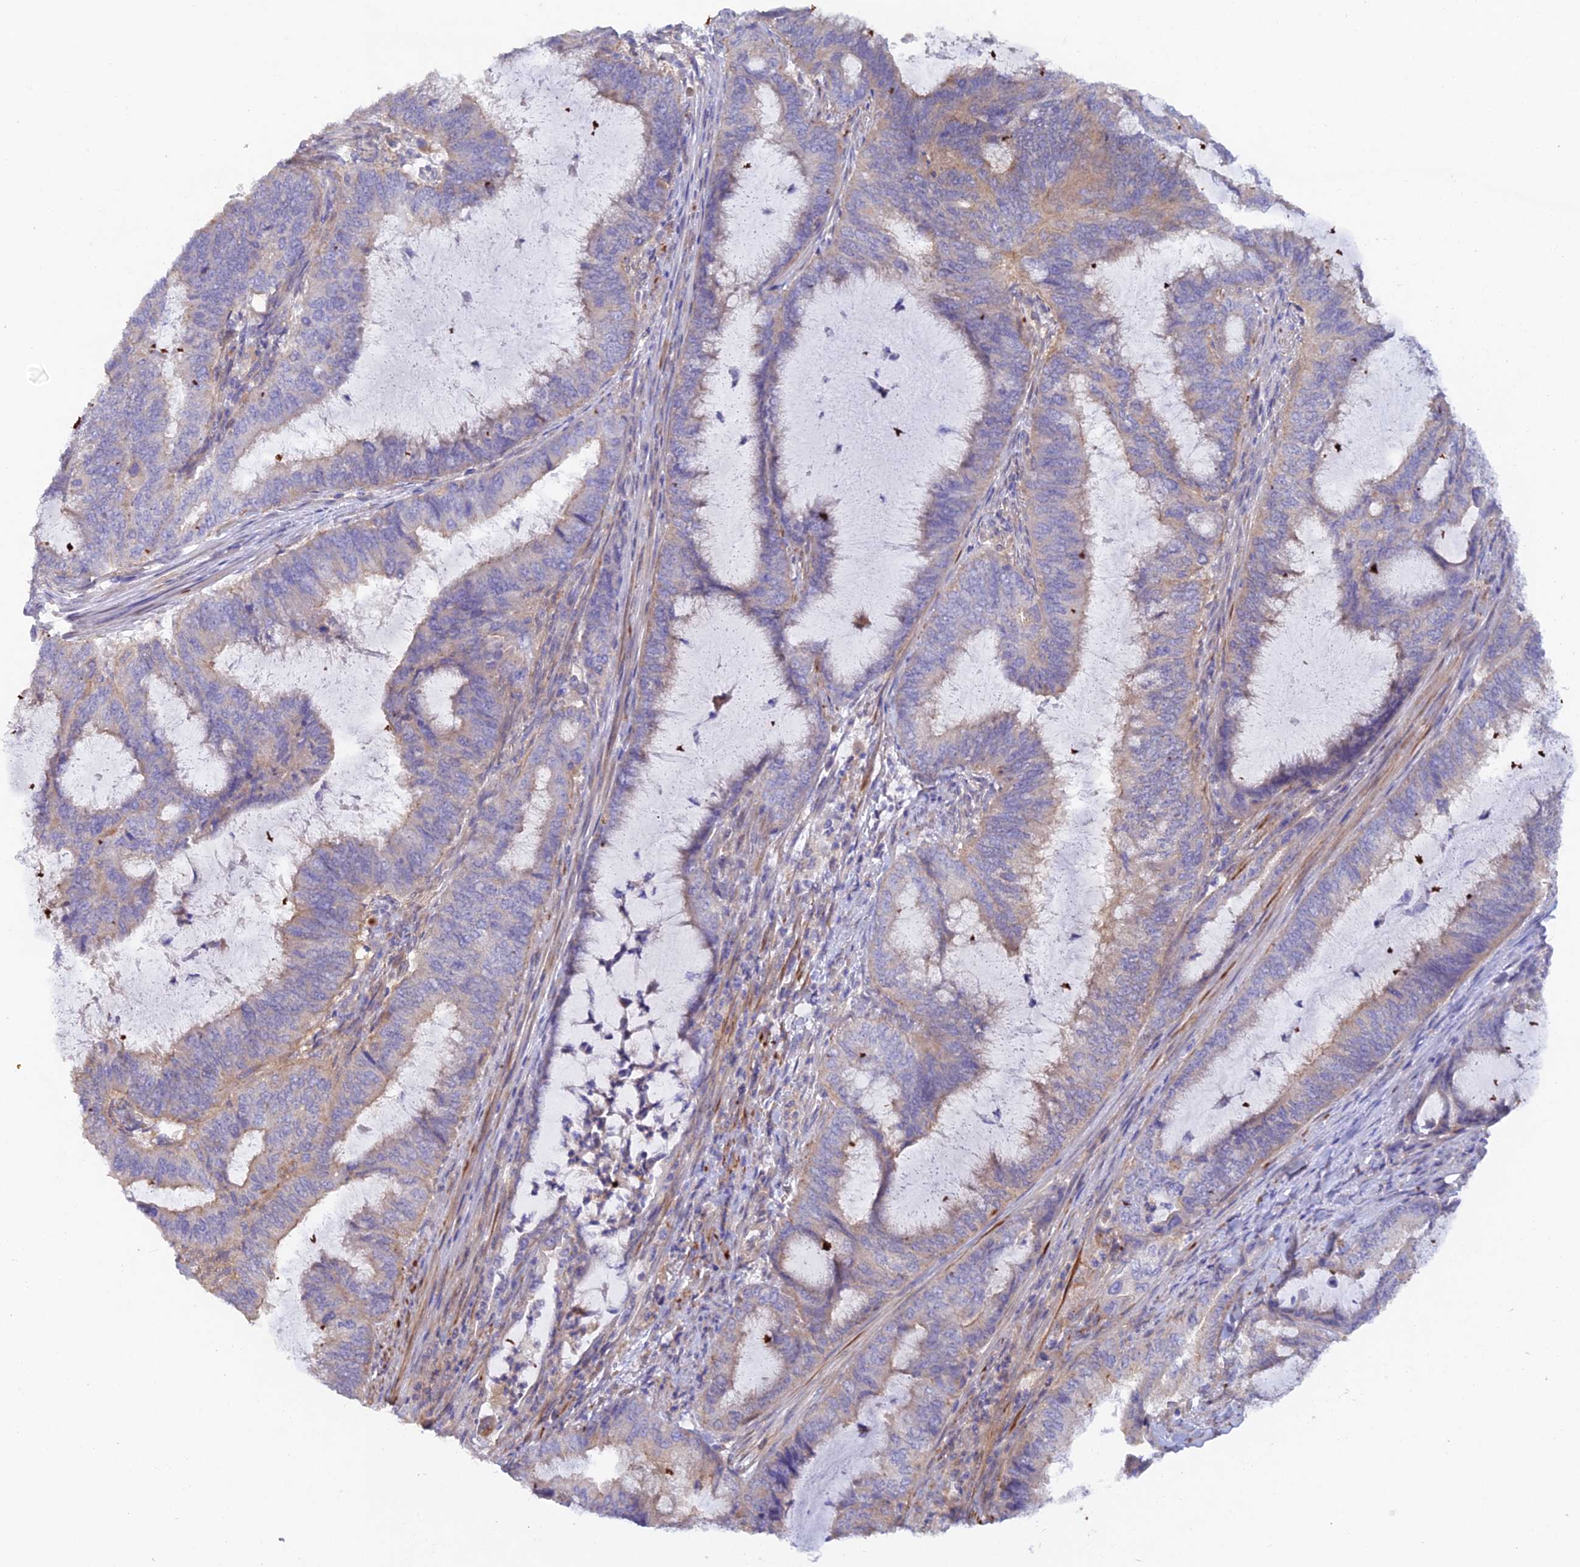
{"staining": {"intensity": "weak", "quantity": "<25%", "location": "cytoplasmic/membranous"}, "tissue": "endometrial cancer", "cell_type": "Tumor cells", "image_type": "cancer", "snomed": [{"axis": "morphology", "description": "Adenocarcinoma, NOS"}, {"axis": "topography", "description": "Endometrium"}], "caption": "This micrograph is of adenocarcinoma (endometrial) stained with immunohistochemistry to label a protein in brown with the nuclei are counter-stained blue. There is no staining in tumor cells.", "gene": "FZR1", "patient": {"sex": "female", "age": 51}}